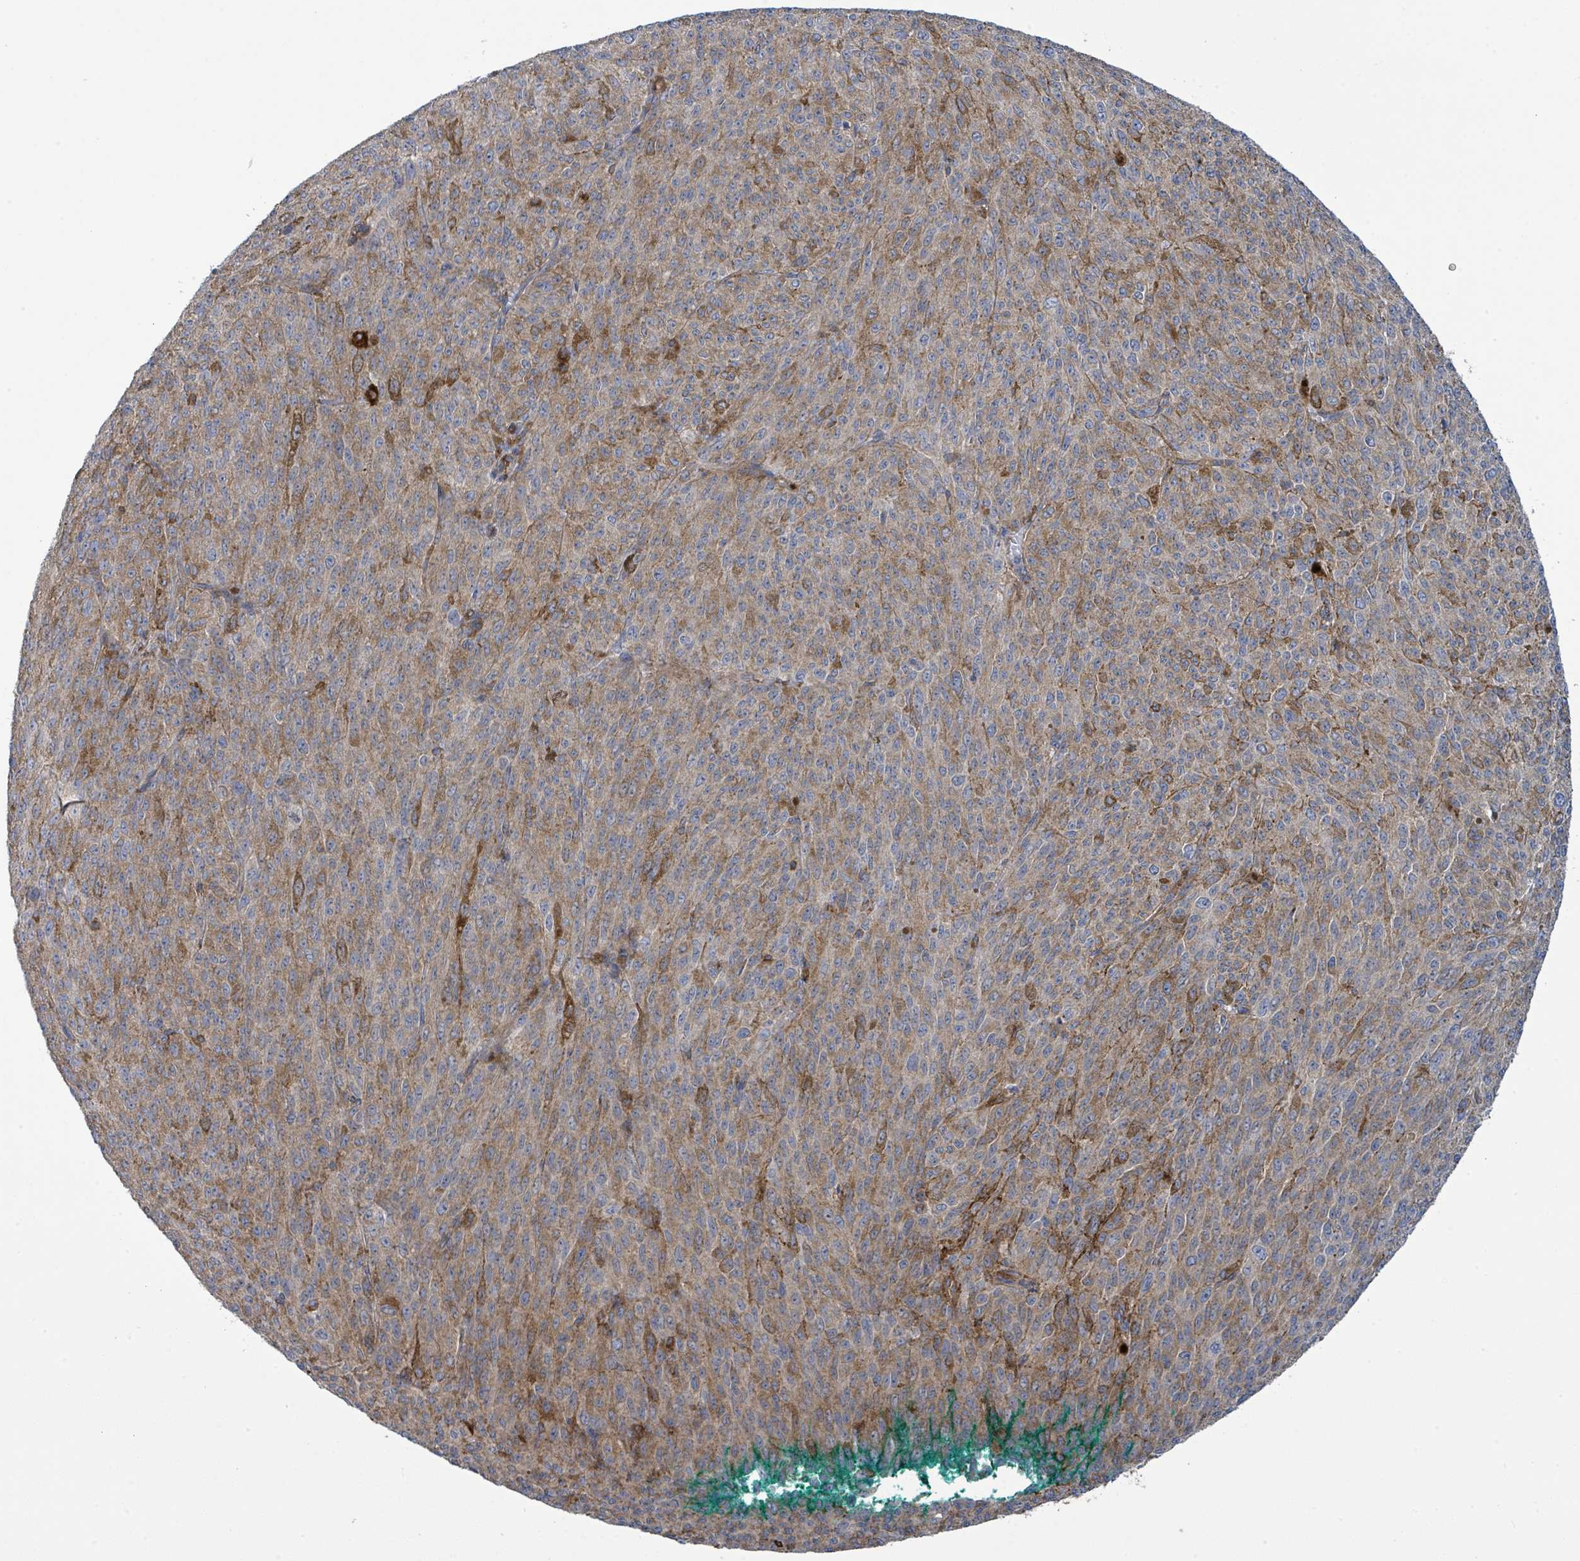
{"staining": {"intensity": "moderate", "quantity": "<25%", "location": "cytoplasmic/membranous"}, "tissue": "melanoma", "cell_type": "Tumor cells", "image_type": "cancer", "snomed": [{"axis": "morphology", "description": "Malignant melanoma, NOS"}, {"axis": "topography", "description": "Skin"}], "caption": "There is low levels of moderate cytoplasmic/membranous positivity in tumor cells of melanoma, as demonstrated by immunohistochemical staining (brown color).", "gene": "EGFL7", "patient": {"sex": "female", "age": 52}}